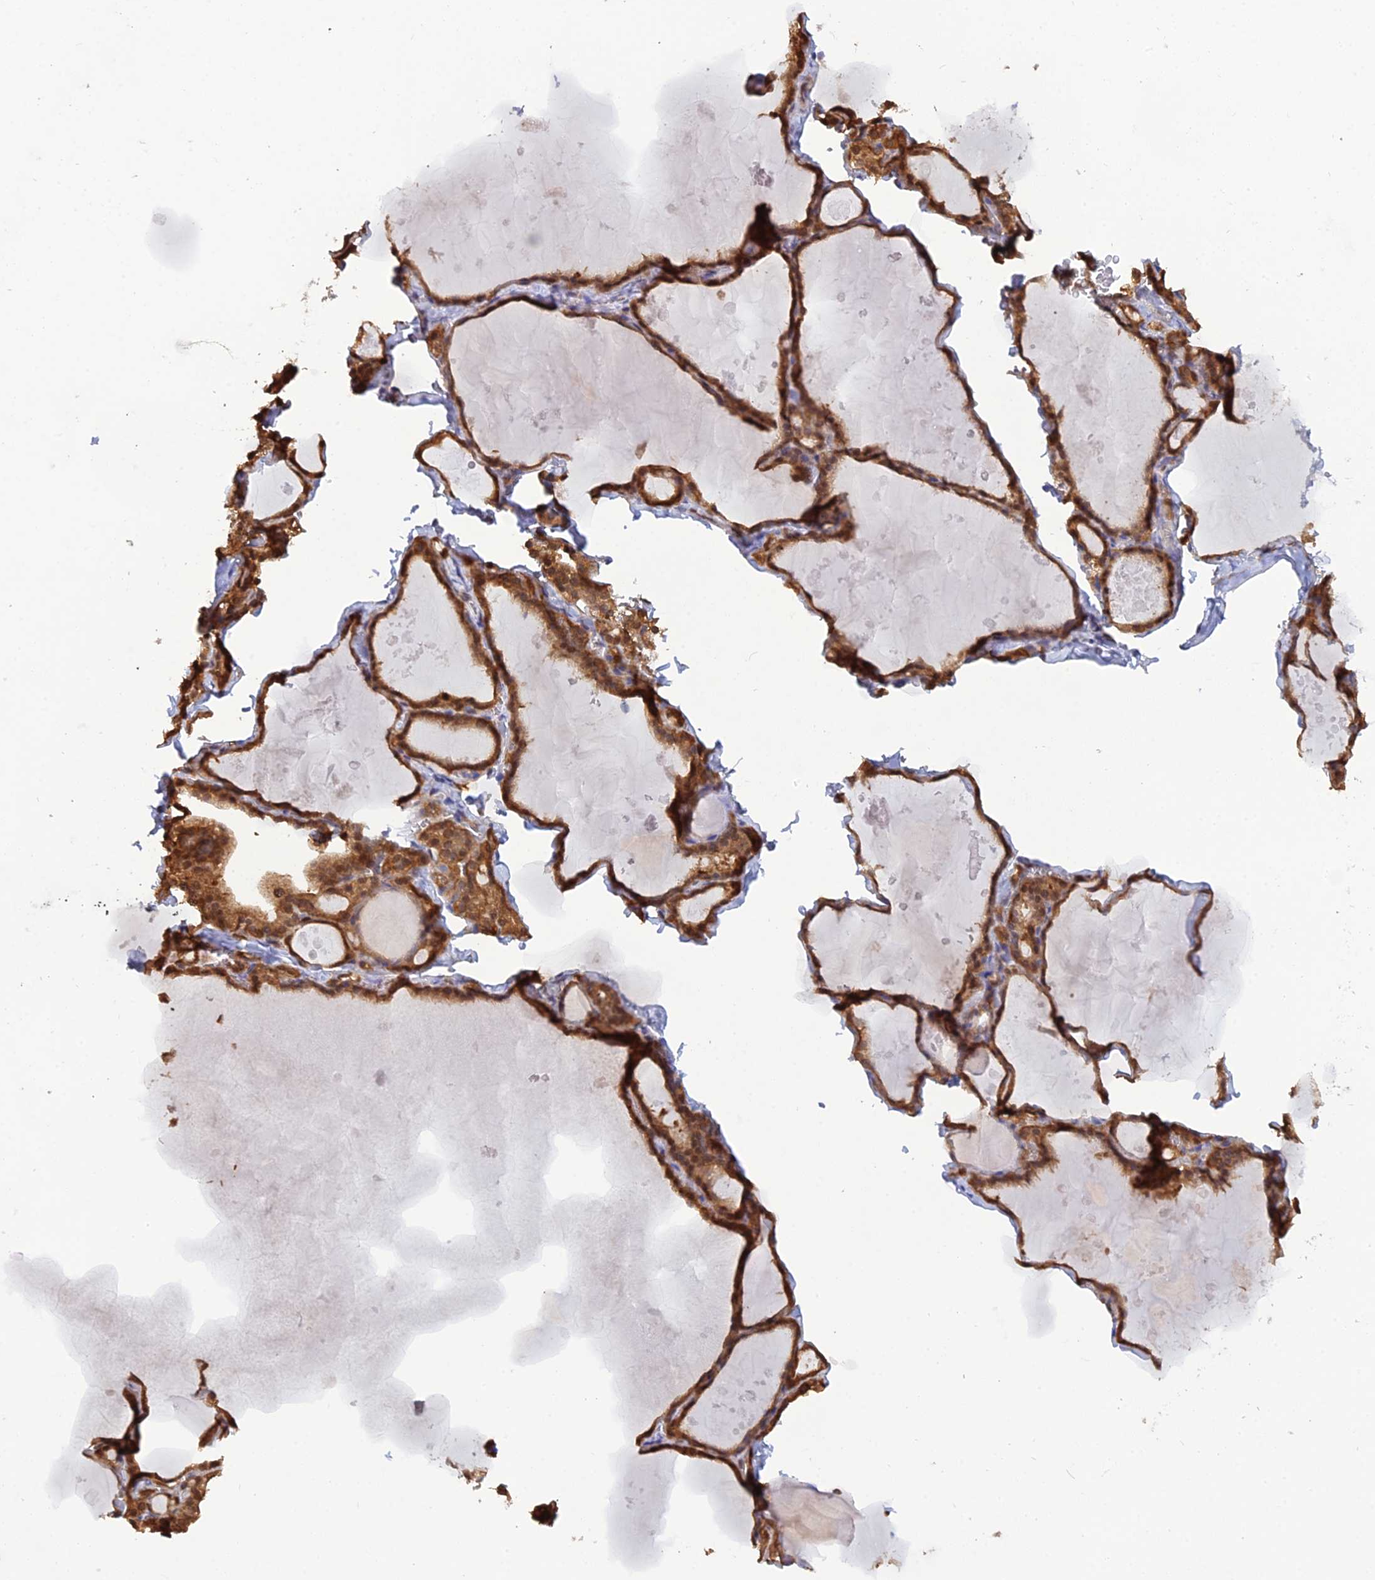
{"staining": {"intensity": "moderate", "quantity": ">75%", "location": "cytoplasmic/membranous,nuclear"}, "tissue": "thyroid gland", "cell_type": "Glandular cells", "image_type": "normal", "snomed": [{"axis": "morphology", "description": "Normal tissue, NOS"}, {"axis": "topography", "description": "Thyroid gland"}], "caption": "A micrograph of human thyroid gland stained for a protein demonstrates moderate cytoplasmic/membranous,nuclear brown staining in glandular cells. Nuclei are stained in blue.", "gene": "HINT1", "patient": {"sex": "male", "age": 56}}